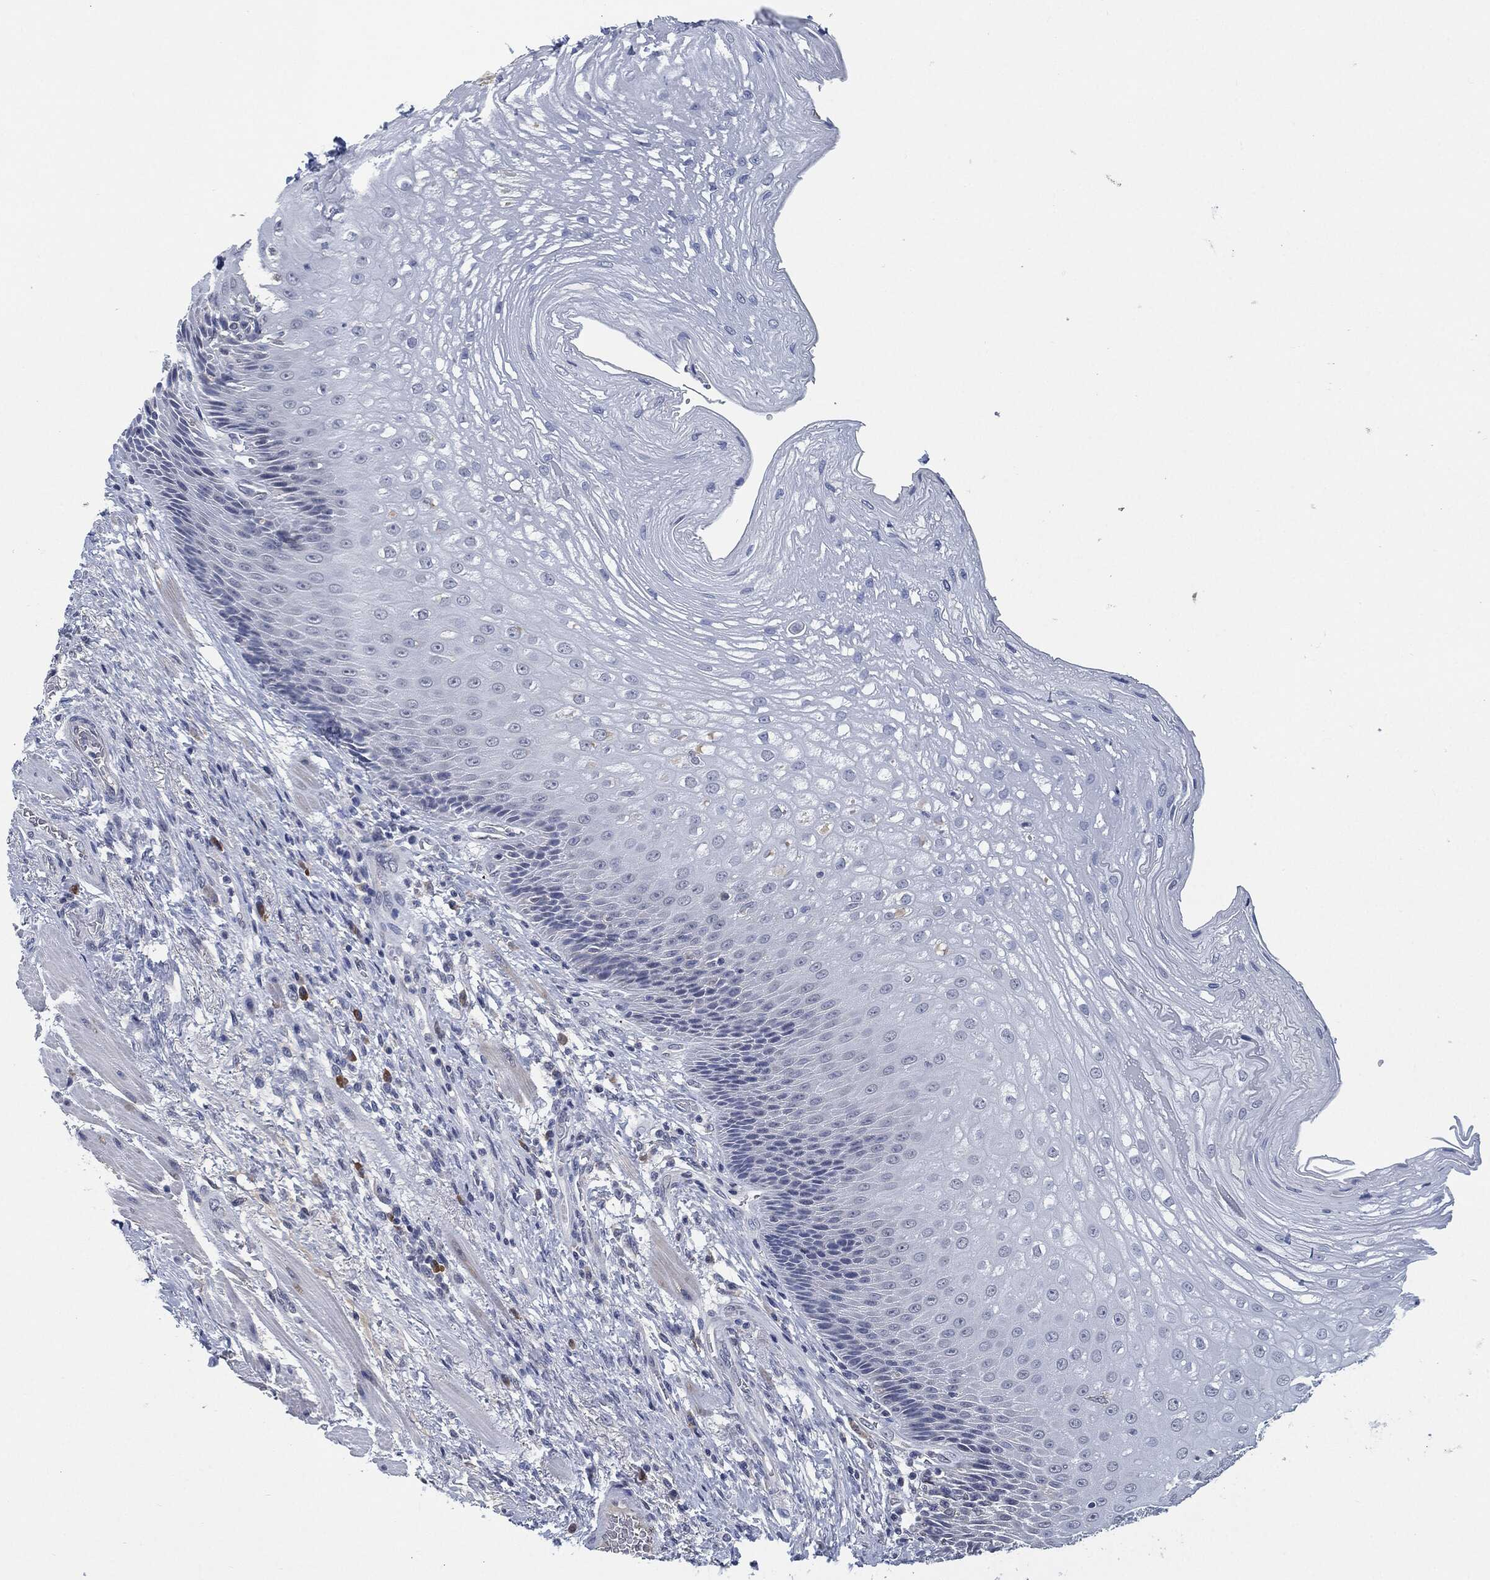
{"staining": {"intensity": "negative", "quantity": "none", "location": "none"}, "tissue": "esophagus", "cell_type": "Squamous epithelial cells", "image_type": "normal", "snomed": [{"axis": "morphology", "description": "Normal tissue, NOS"}, {"axis": "topography", "description": "Esophagus"}], "caption": "A high-resolution photomicrograph shows immunohistochemistry (IHC) staining of unremarkable esophagus, which reveals no significant expression in squamous epithelial cells.", "gene": "IL2RG", "patient": {"sex": "male", "age": 63}}